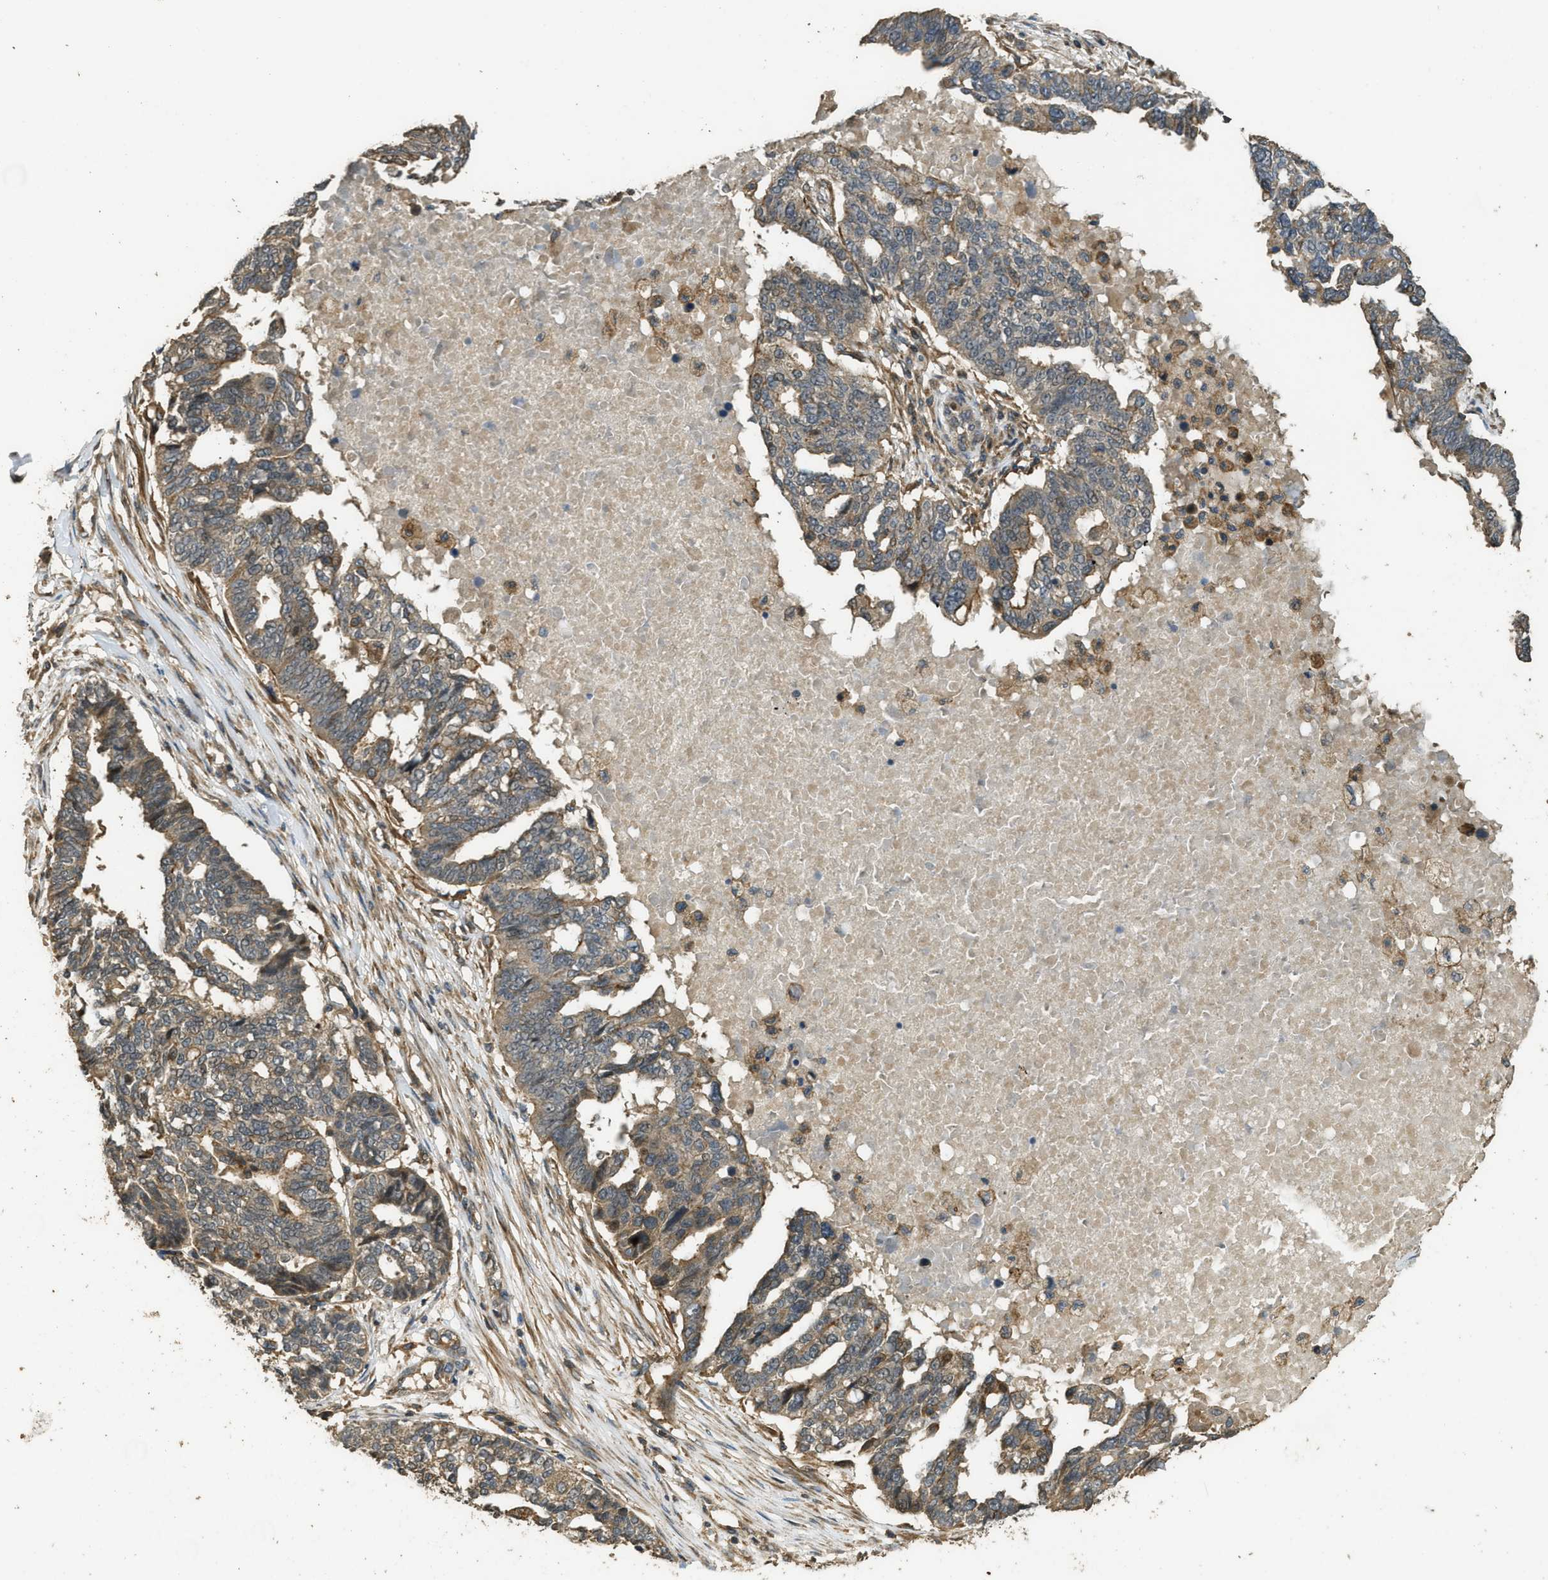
{"staining": {"intensity": "moderate", "quantity": ">75%", "location": "cytoplasmic/membranous"}, "tissue": "ovarian cancer", "cell_type": "Tumor cells", "image_type": "cancer", "snomed": [{"axis": "morphology", "description": "Cystadenocarcinoma, serous, NOS"}, {"axis": "topography", "description": "Ovary"}], "caption": "Immunohistochemistry photomicrograph of neoplastic tissue: human ovarian cancer stained using IHC demonstrates medium levels of moderate protein expression localized specifically in the cytoplasmic/membranous of tumor cells, appearing as a cytoplasmic/membranous brown color.", "gene": "PPP6R3", "patient": {"sex": "female", "age": 59}}